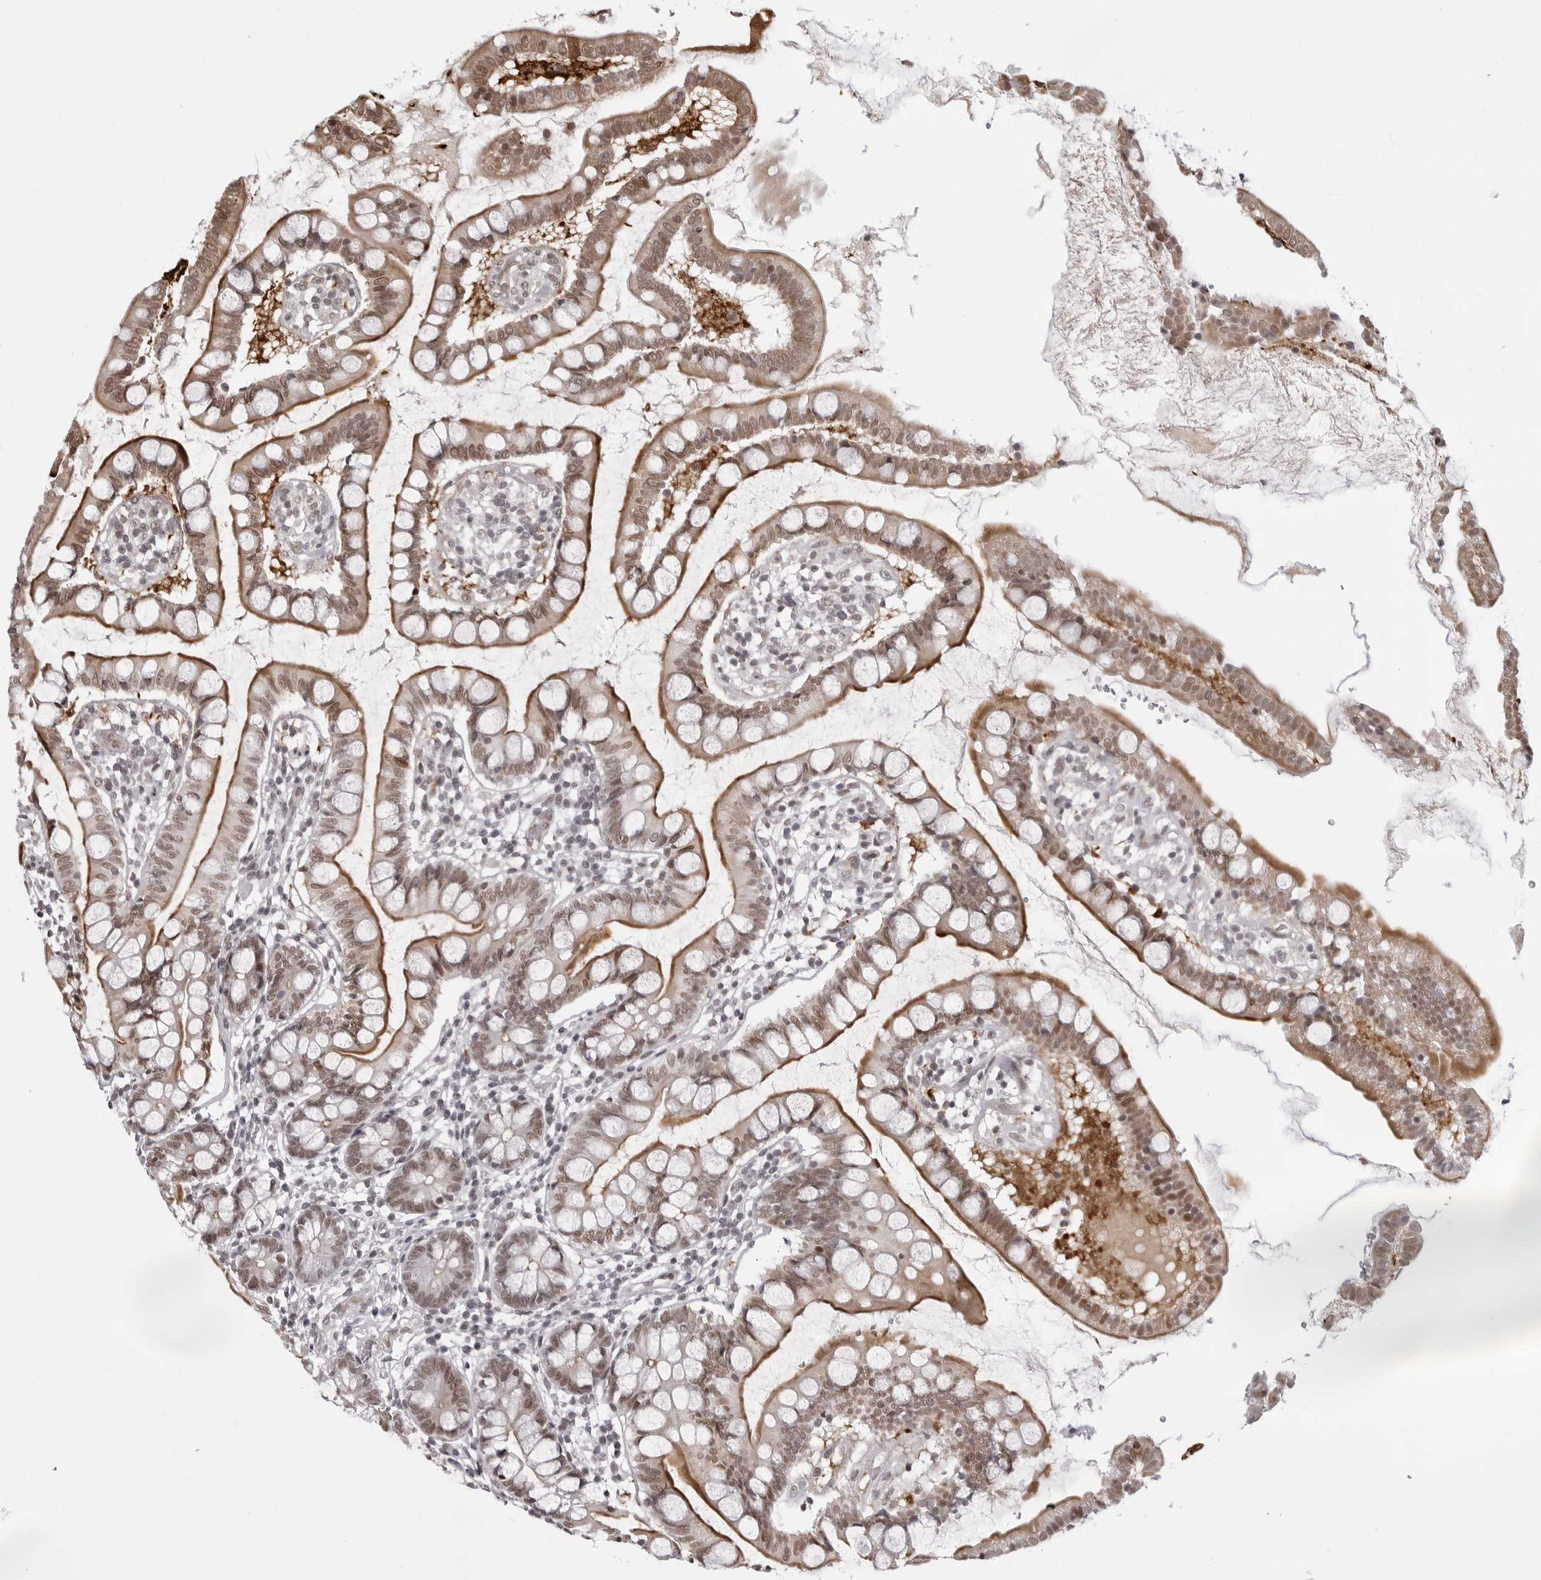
{"staining": {"intensity": "moderate", "quantity": "25%-75%", "location": "cytoplasmic/membranous,nuclear"}, "tissue": "small intestine", "cell_type": "Glandular cells", "image_type": "normal", "snomed": [{"axis": "morphology", "description": "Normal tissue, NOS"}, {"axis": "topography", "description": "Small intestine"}], "caption": "Small intestine stained with a brown dye demonstrates moderate cytoplasmic/membranous,nuclear positive staining in approximately 25%-75% of glandular cells.", "gene": "PHF3", "patient": {"sex": "female", "age": 84}}